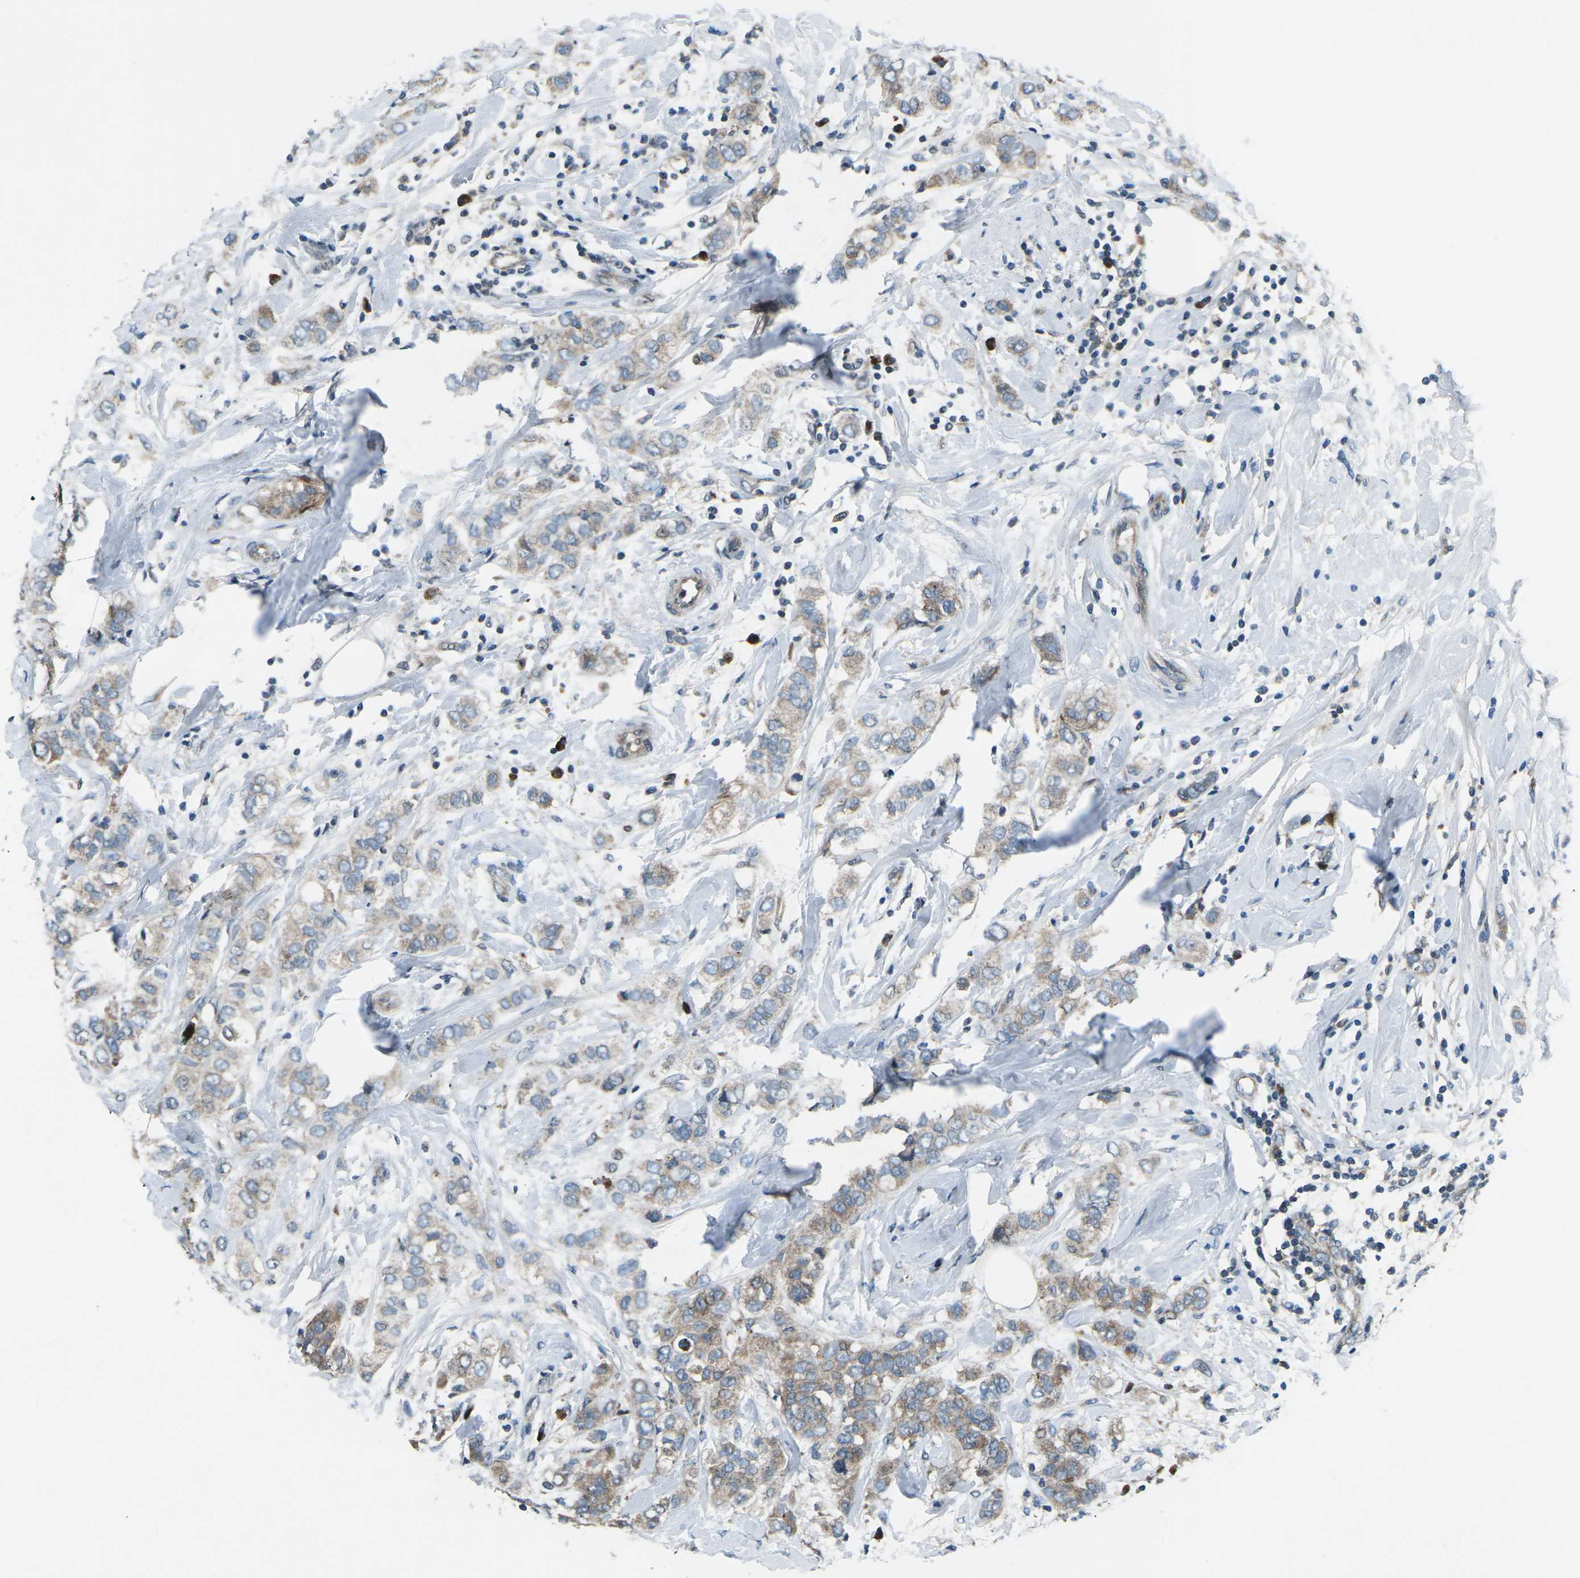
{"staining": {"intensity": "moderate", "quantity": "25%-75%", "location": "cytoplasmic/membranous"}, "tissue": "breast cancer", "cell_type": "Tumor cells", "image_type": "cancer", "snomed": [{"axis": "morphology", "description": "Duct carcinoma"}, {"axis": "topography", "description": "Breast"}], "caption": "Tumor cells exhibit moderate cytoplasmic/membranous staining in approximately 25%-75% of cells in breast cancer.", "gene": "CDK16", "patient": {"sex": "female", "age": 50}}